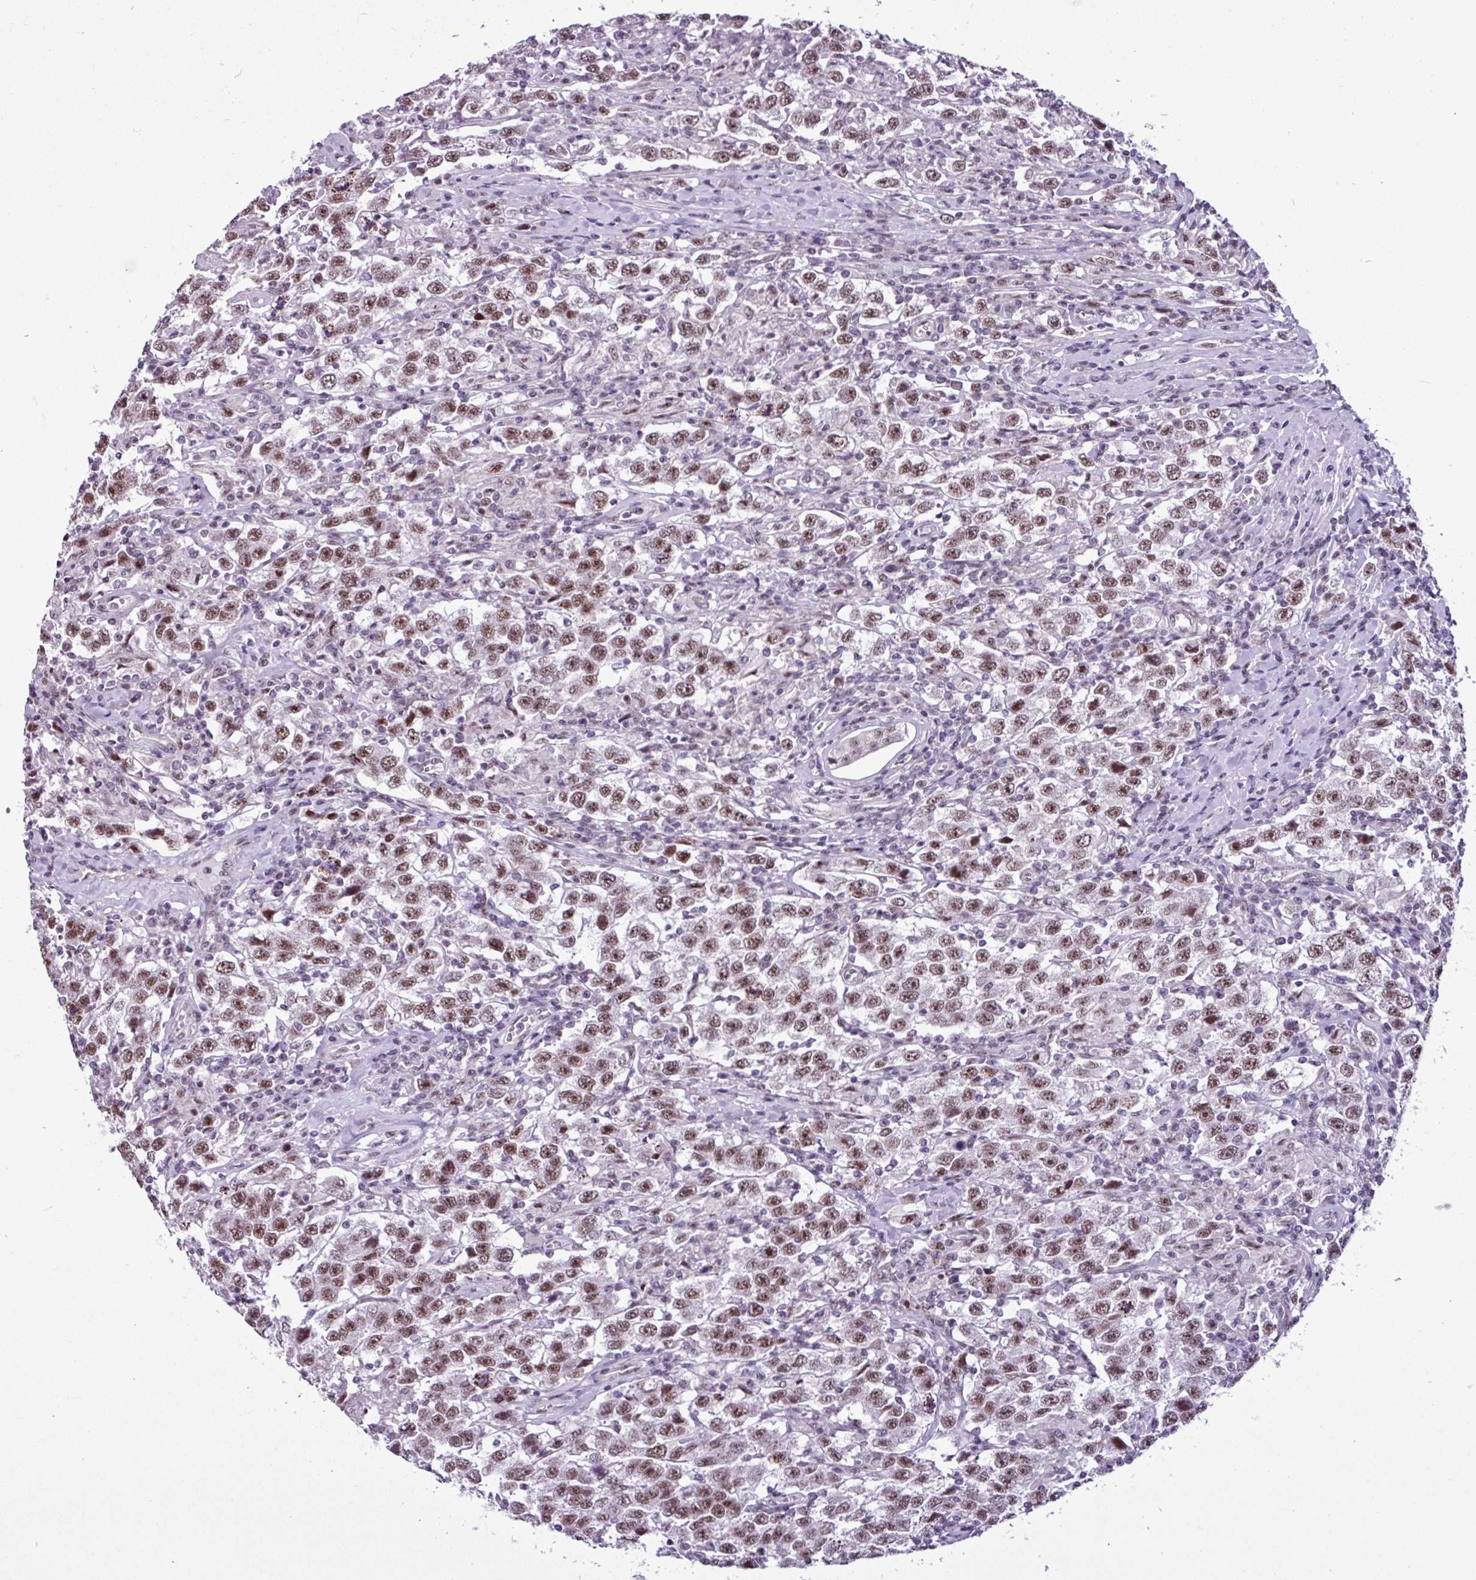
{"staining": {"intensity": "moderate", "quantity": ">75%", "location": "nuclear"}, "tissue": "testis cancer", "cell_type": "Tumor cells", "image_type": "cancer", "snomed": [{"axis": "morphology", "description": "Seminoma, NOS"}, {"axis": "topography", "description": "Testis"}], "caption": "This is a photomicrograph of immunohistochemistry staining of seminoma (testis), which shows moderate expression in the nuclear of tumor cells.", "gene": "UTP18", "patient": {"sex": "male", "age": 41}}